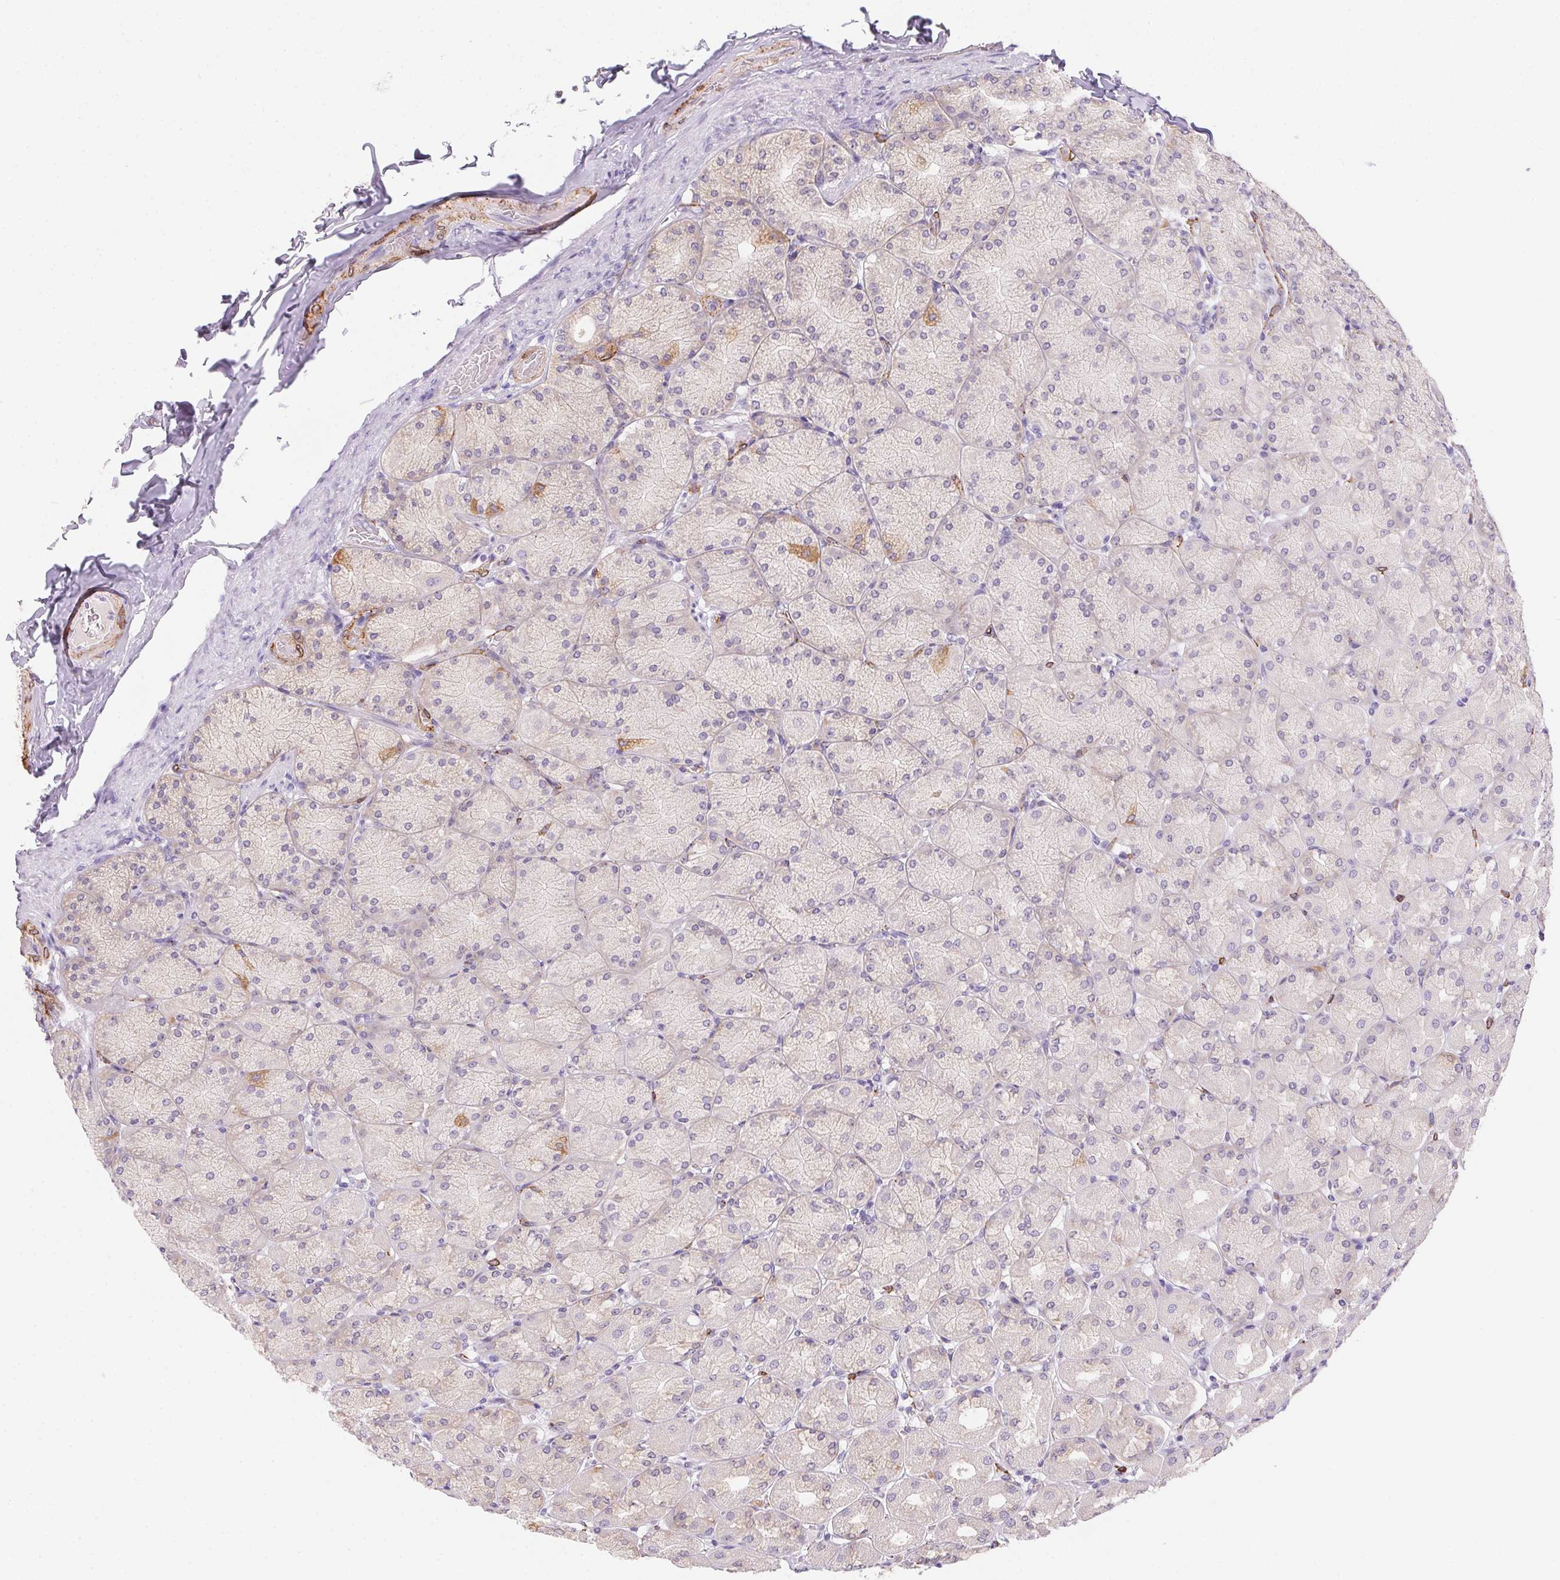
{"staining": {"intensity": "moderate", "quantity": "<25%", "location": "cytoplasmic/membranous"}, "tissue": "stomach", "cell_type": "Glandular cells", "image_type": "normal", "snomed": [{"axis": "morphology", "description": "Normal tissue, NOS"}, {"axis": "topography", "description": "Stomach, upper"}], "caption": "The histopathology image demonstrates a brown stain indicating the presence of a protein in the cytoplasmic/membranous of glandular cells in stomach.", "gene": "HRC", "patient": {"sex": "female", "age": 56}}